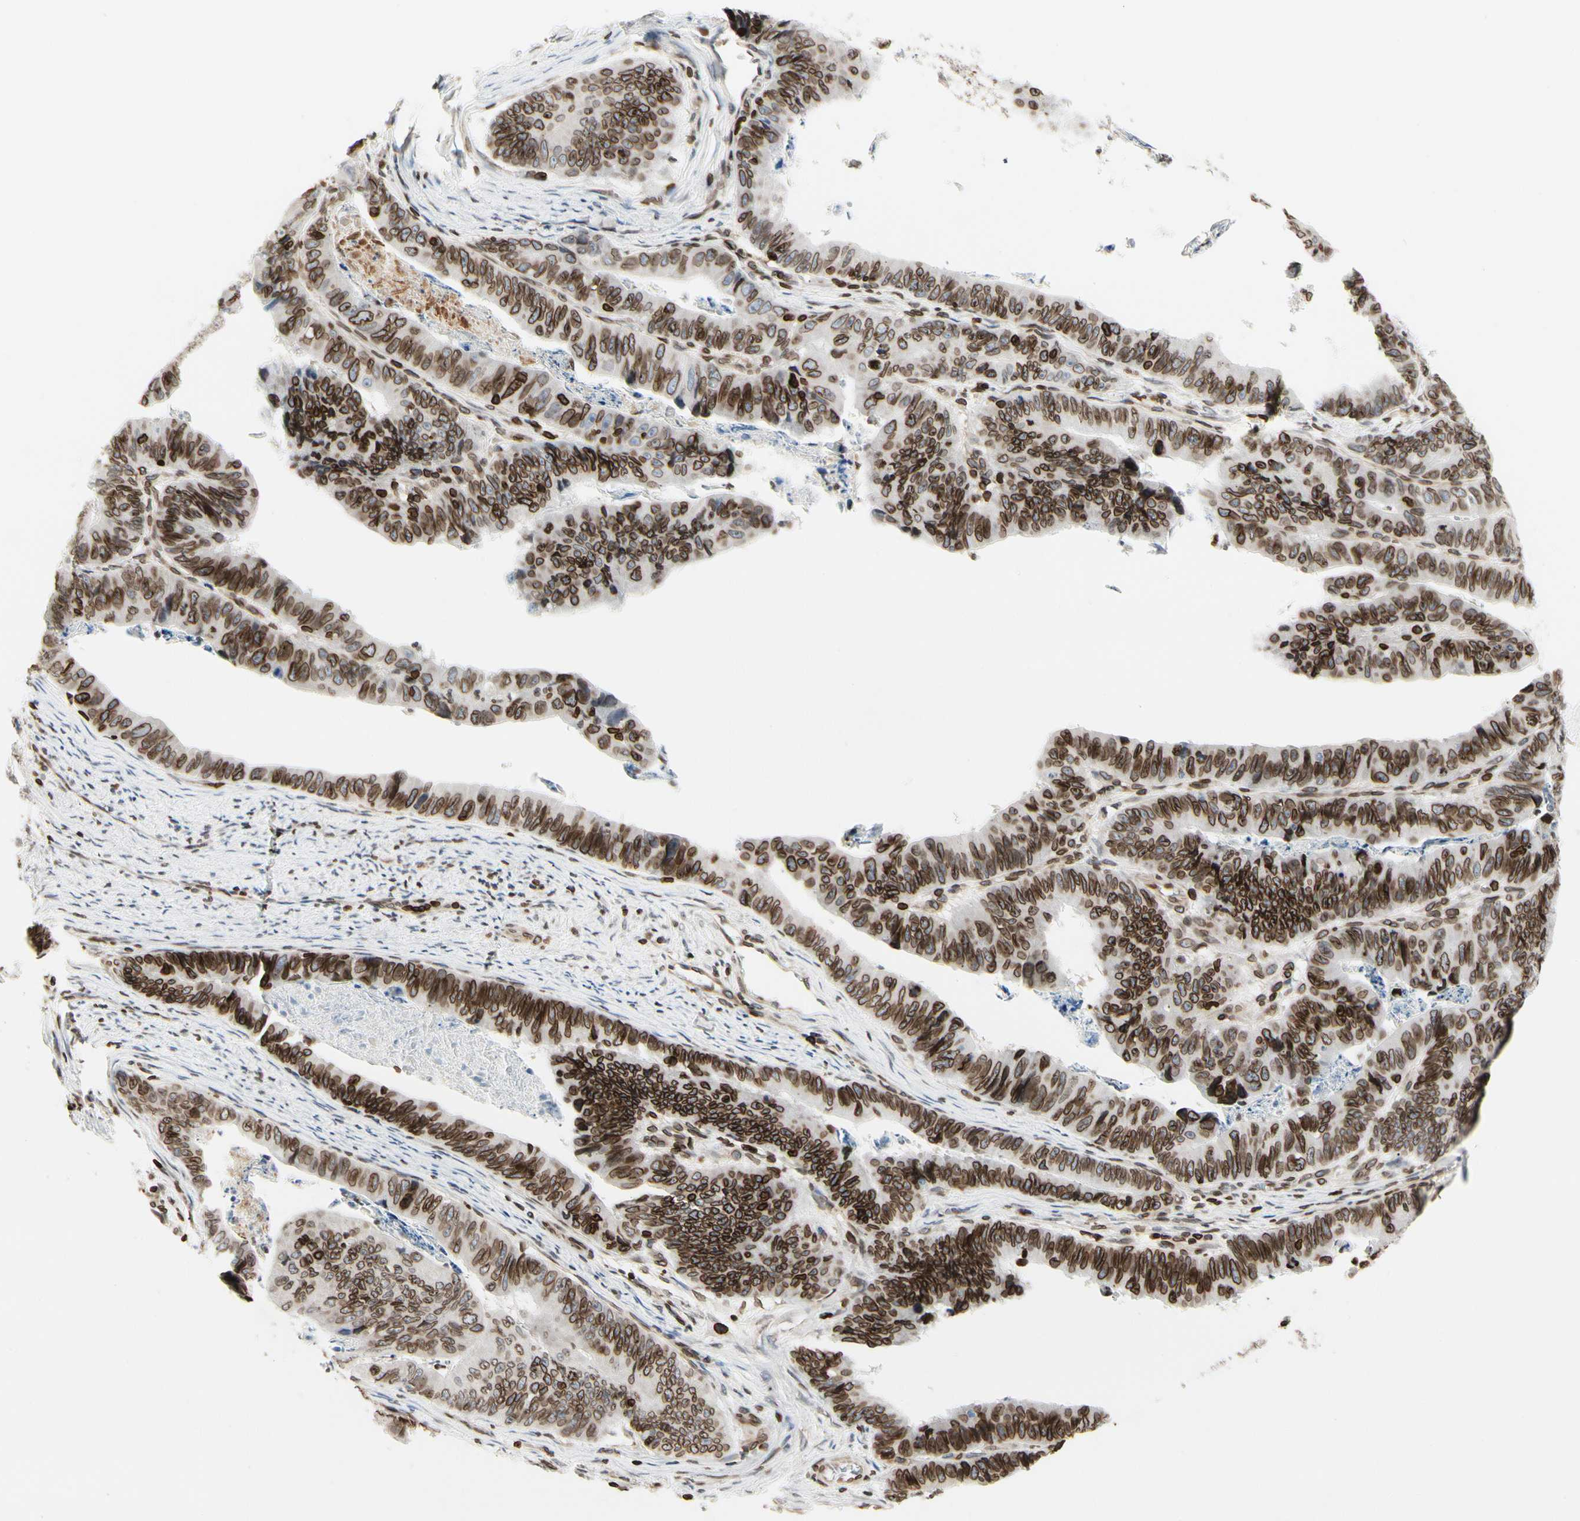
{"staining": {"intensity": "strong", "quantity": ">75%", "location": "cytoplasmic/membranous,nuclear"}, "tissue": "stomach cancer", "cell_type": "Tumor cells", "image_type": "cancer", "snomed": [{"axis": "morphology", "description": "Adenocarcinoma, NOS"}, {"axis": "topography", "description": "Stomach, lower"}], "caption": "Human stomach cancer stained with a protein marker reveals strong staining in tumor cells.", "gene": "TMPO", "patient": {"sex": "male", "age": 77}}